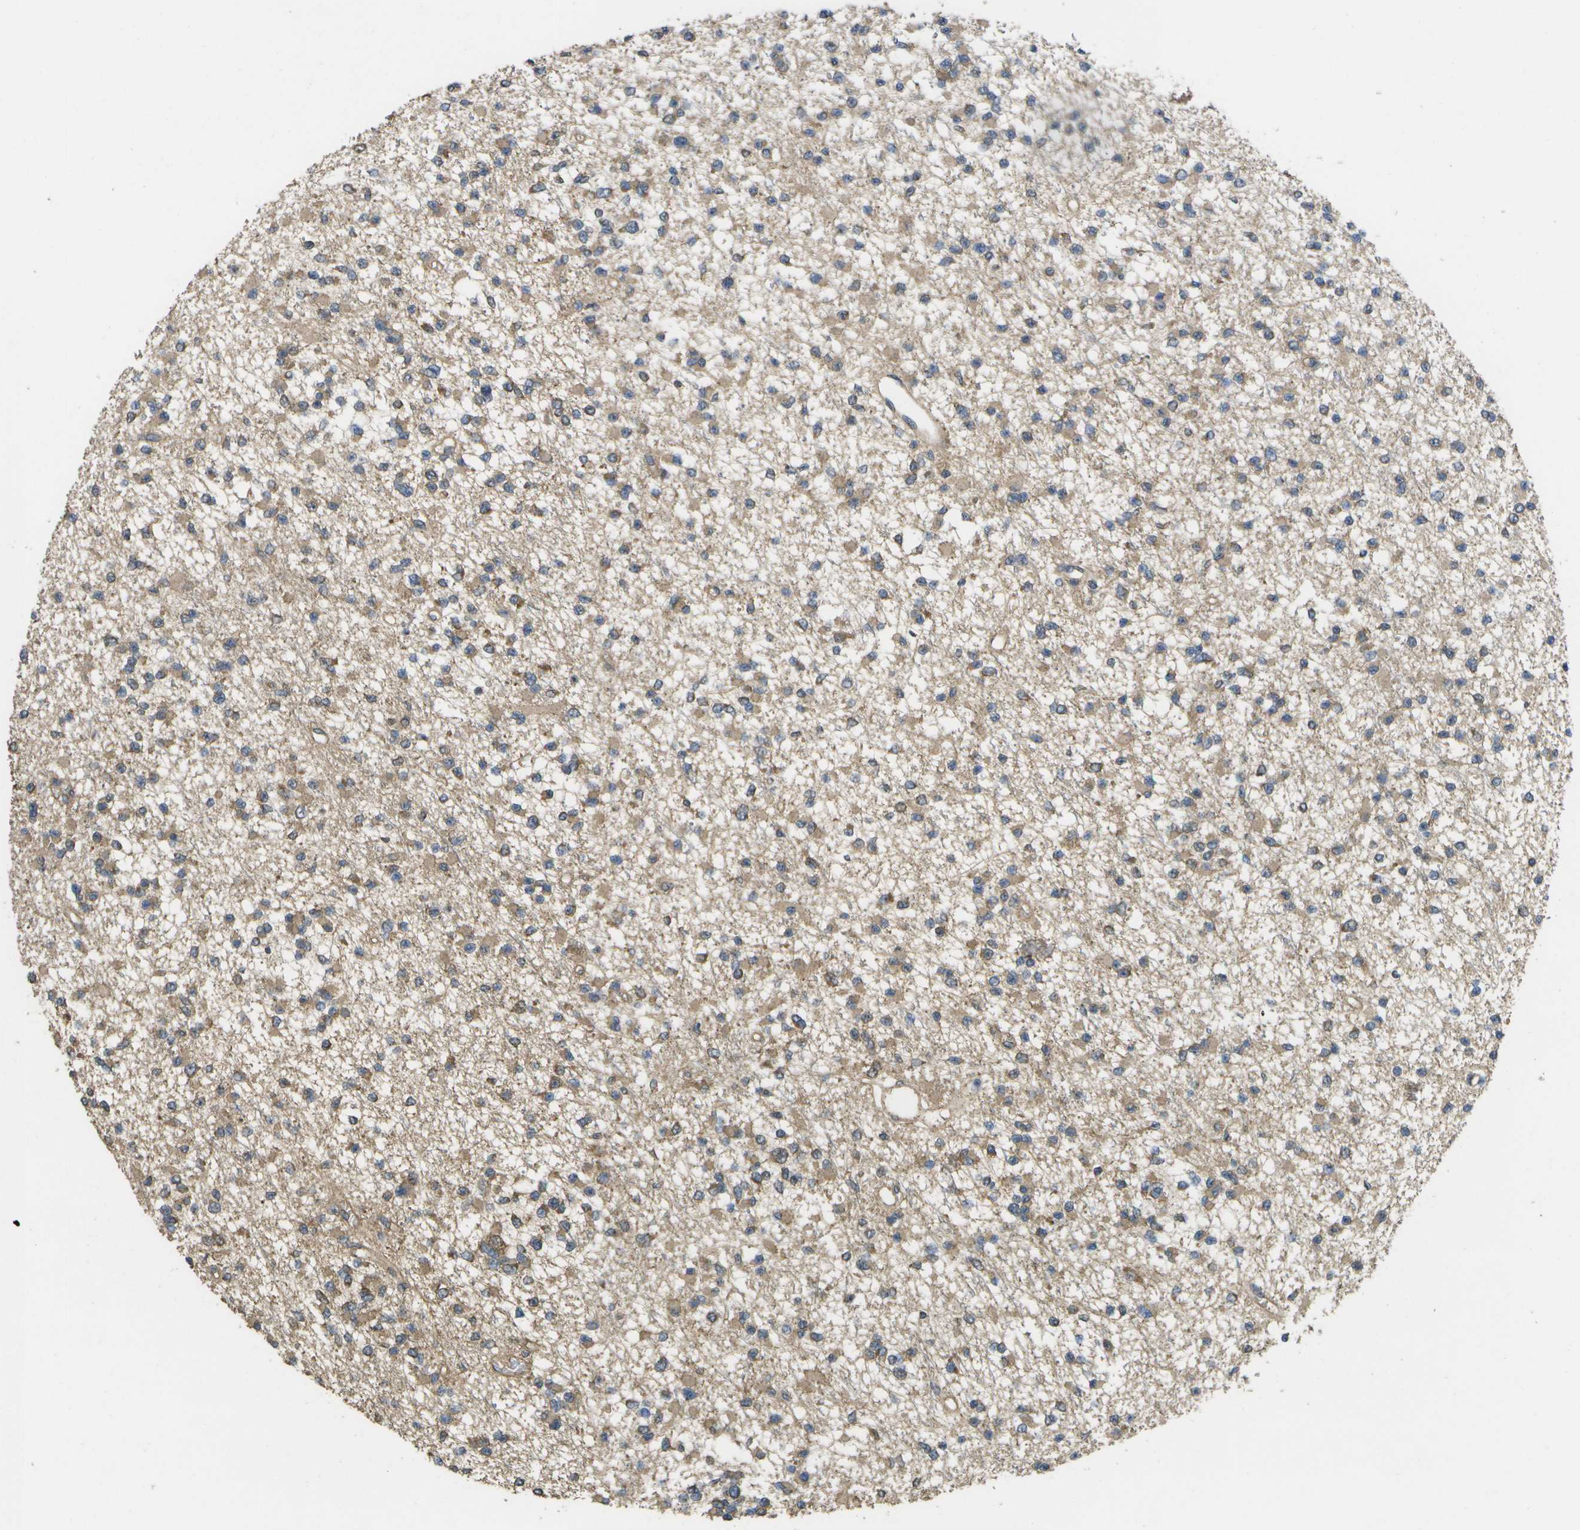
{"staining": {"intensity": "weak", "quantity": ">75%", "location": "cytoplasmic/membranous"}, "tissue": "glioma", "cell_type": "Tumor cells", "image_type": "cancer", "snomed": [{"axis": "morphology", "description": "Glioma, malignant, Low grade"}, {"axis": "topography", "description": "Brain"}], "caption": "This image demonstrates IHC staining of human glioma, with low weak cytoplasmic/membranous staining in approximately >75% of tumor cells.", "gene": "SACS", "patient": {"sex": "female", "age": 22}}